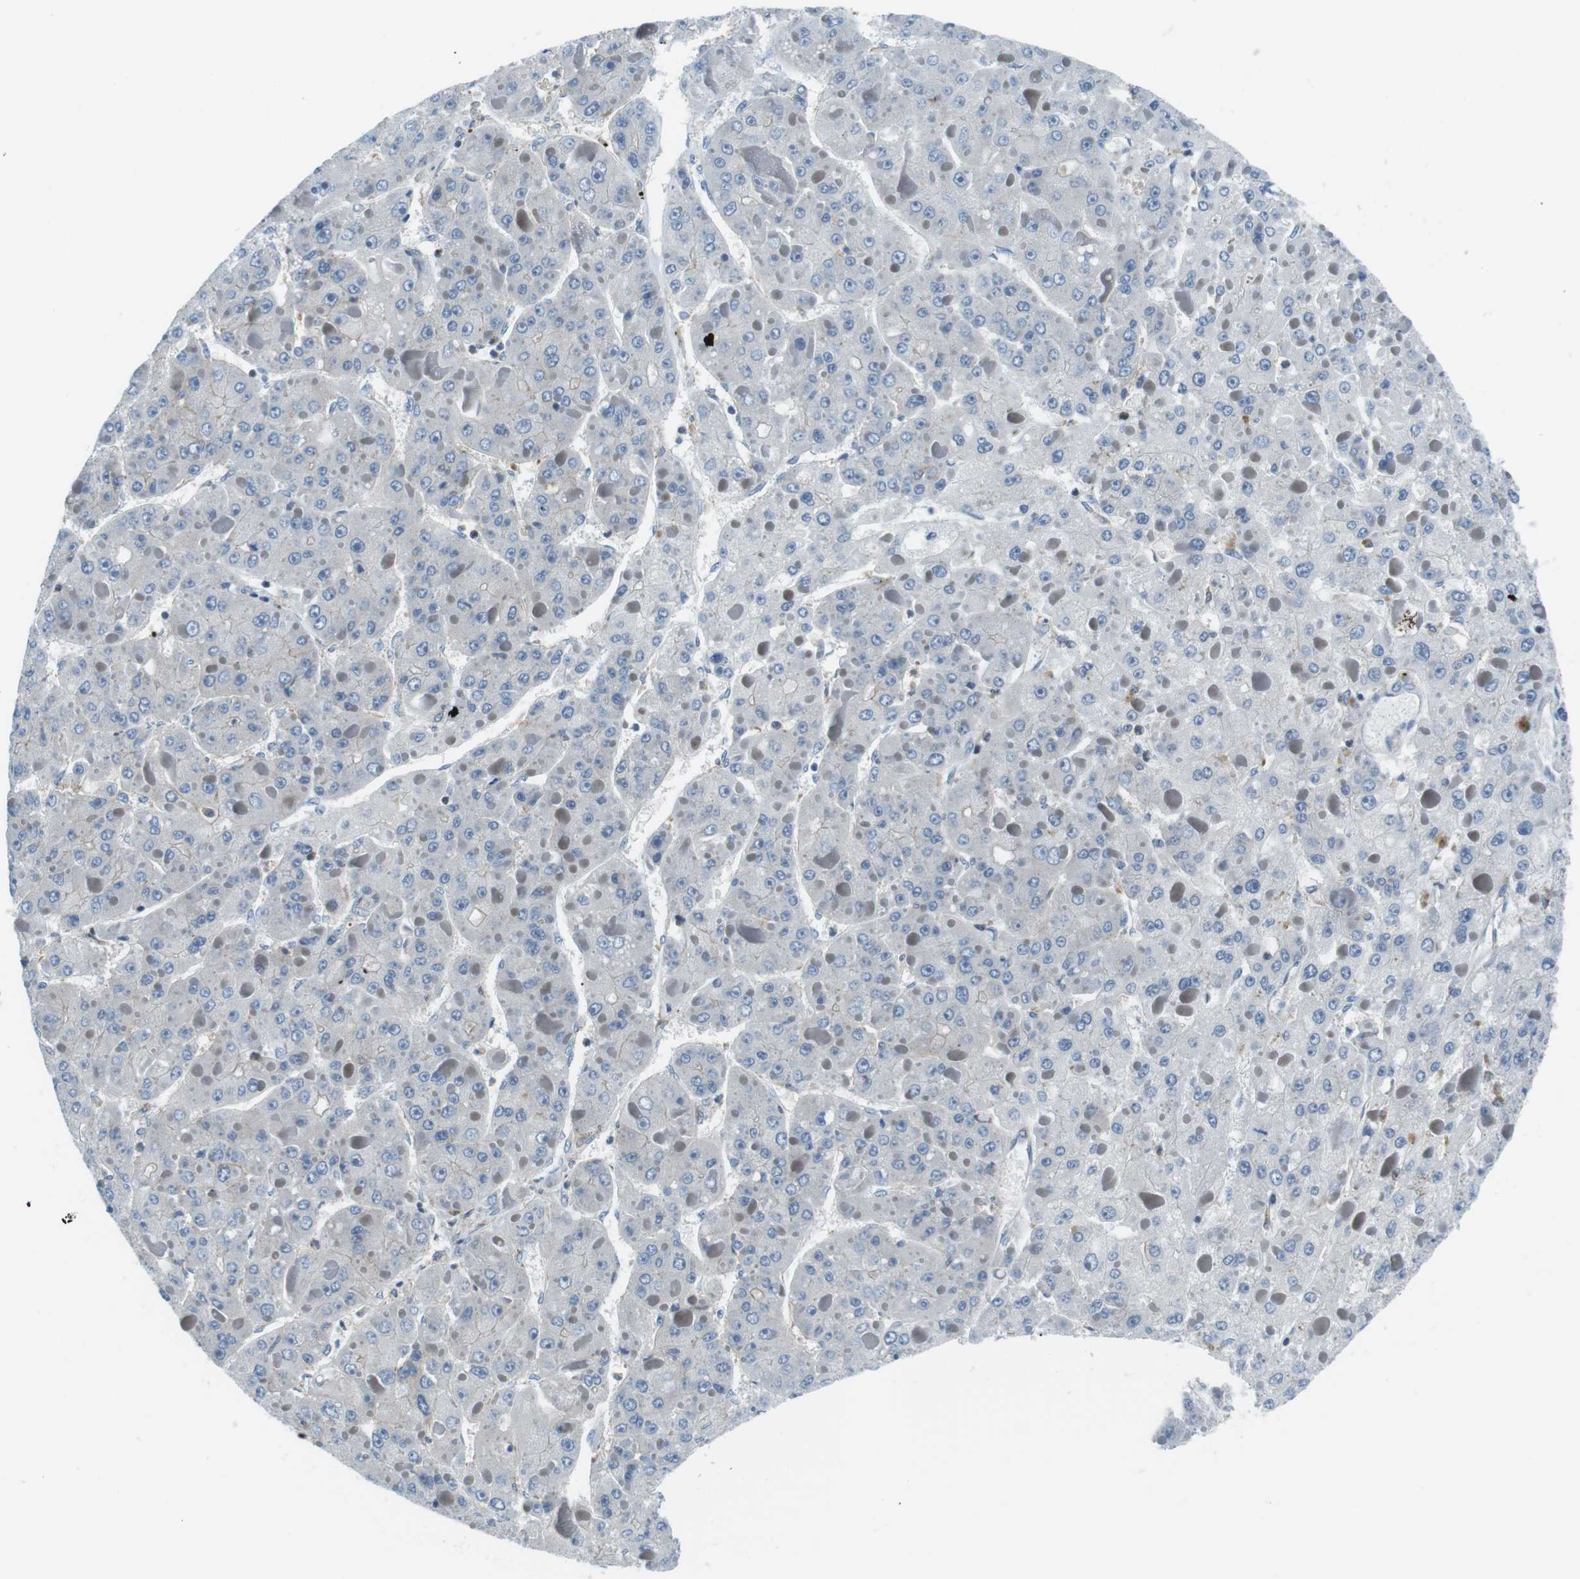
{"staining": {"intensity": "negative", "quantity": "none", "location": "none"}, "tissue": "liver cancer", "cell_type": "Tumor cells", "image_type": "cancer", "snomed": [{"axis": "morphology", "description": "Carcinoma, Hepatocellular, NOS"}, {"axis": "topography", "description": "Liver"}], "caption": "Protein analysis of liver cancer shows no significant positivity in tumor cells.", "gene": "ARVCF", "patient": {"sex": "female", "age": 73}}